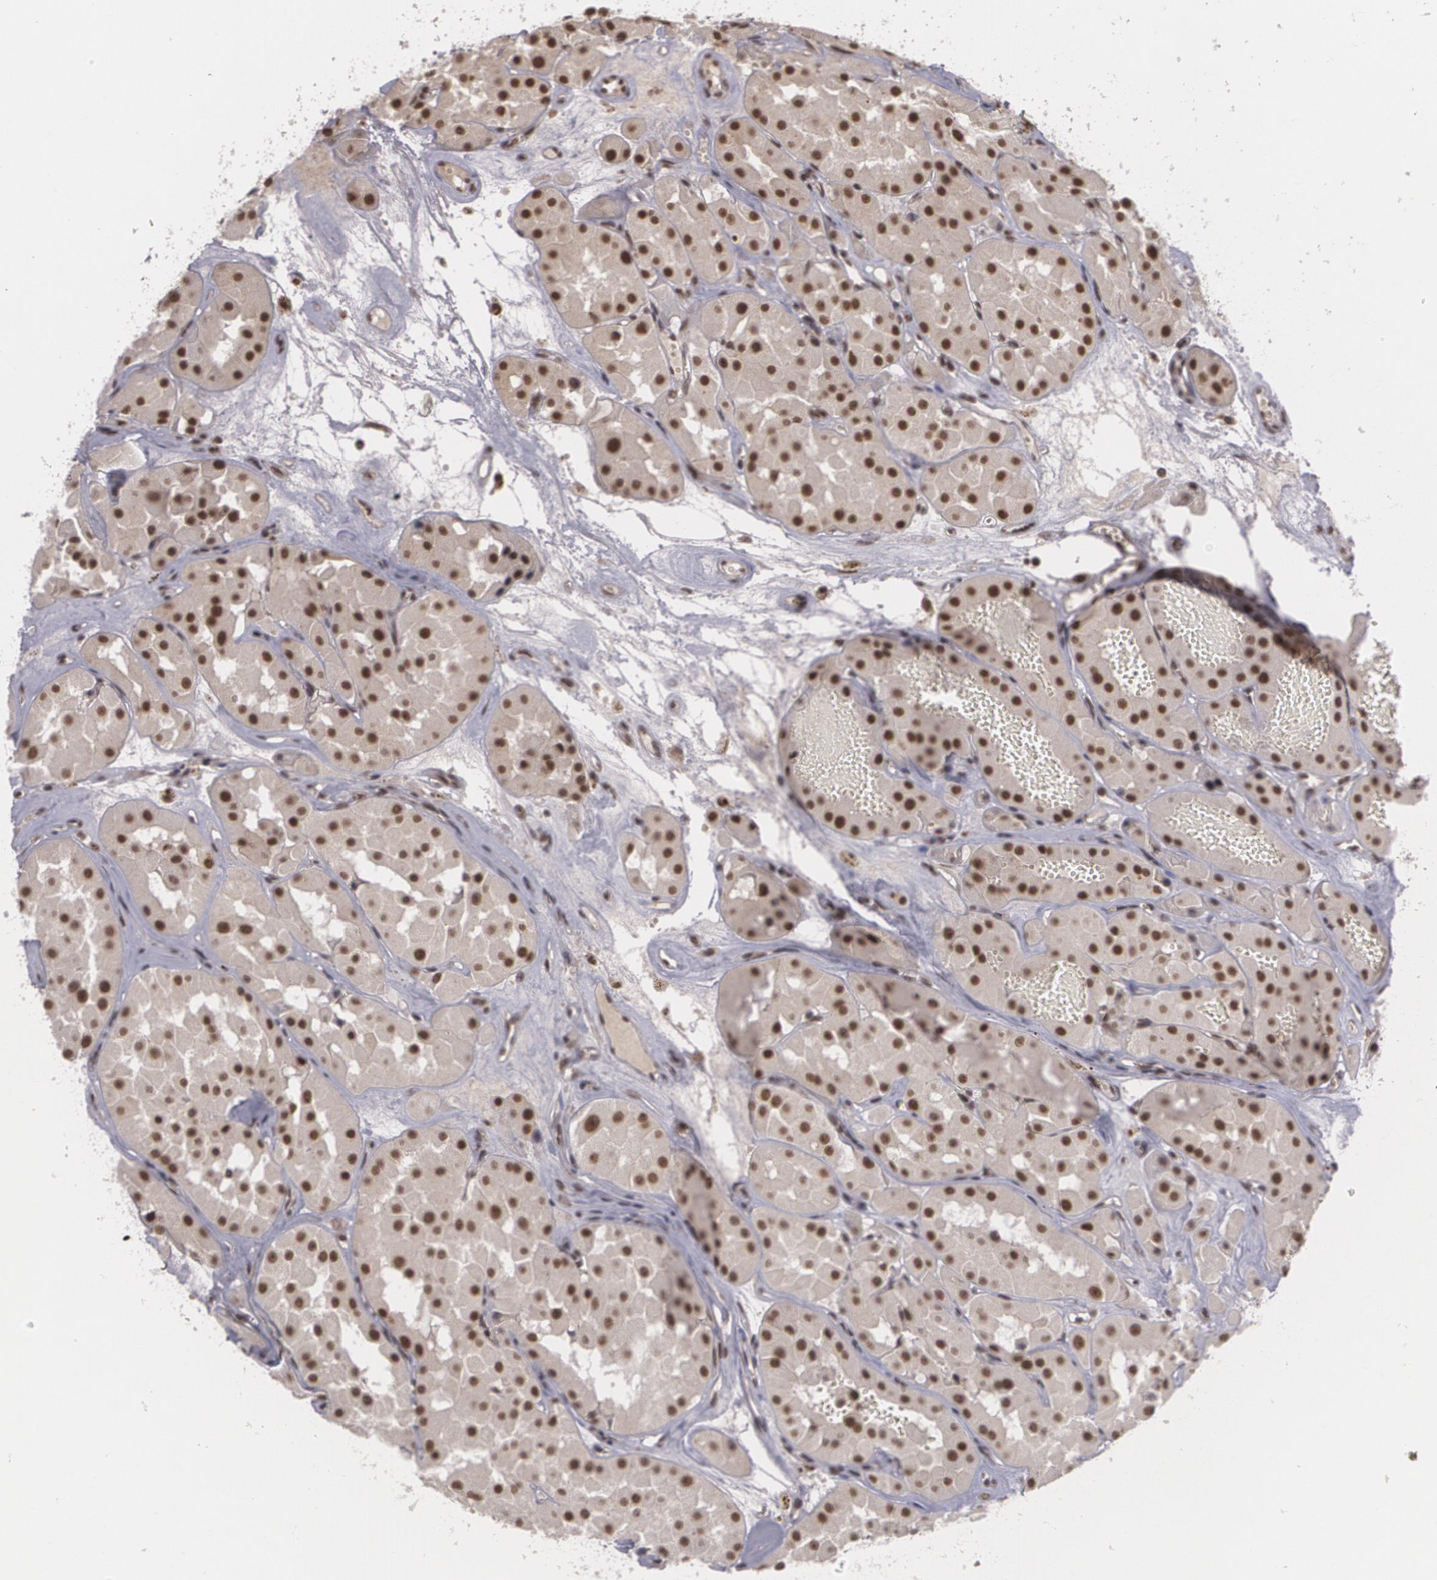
{"staining": {"intensity": "strong", "quantity": ">75%", "location": "nuclear"}, "tissue": "renal cancer", "cell_type": "Tumor cells", "image_type": "cancer", "snomed": [{"axis": "morphology", "description": "Adenocarcinoma, uncertain malignant potential"}, {"axis": "topography", "description": "Kidney"}], "caption": "A high amount of strong nuclear expression is appreciated in about >75% of tumor cells in renal cancer tissue.", "gene": "RXRB", "patient": {"sex": "male", "age": 63}}